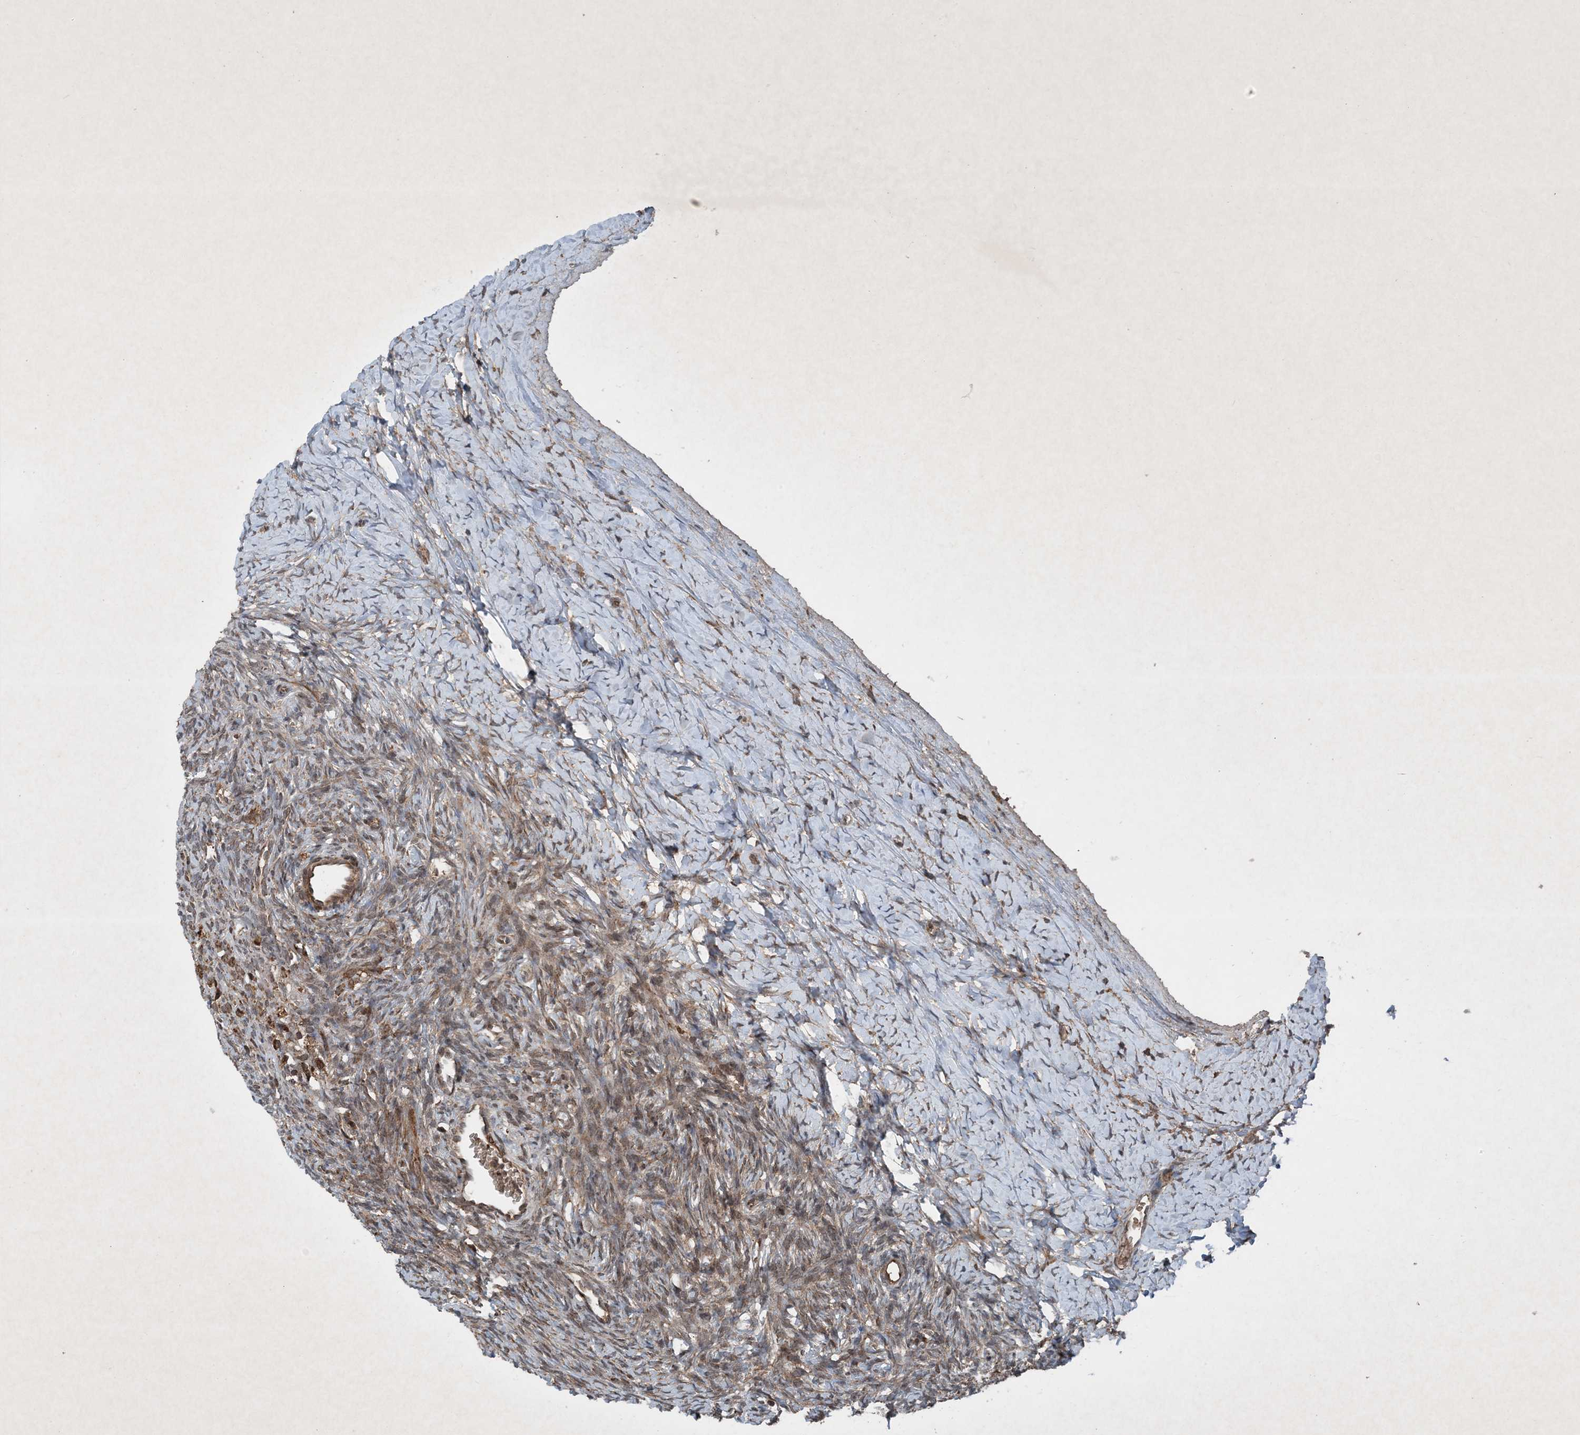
{"staining": {"intensity": "weak", "quantity": "25%-75%", "location": "cytoplasmic/membranous"}, "tissue": "ovary", "cell_type": "Ovarian stroma cells", "image_type": "normal", "snomed": [{"axis": "morphology", "description": "Normal tissue, NOS"}, {"axis": "morphology", "description": "Developmental malformation"}, {"axis": "topography", "description": "Ovary"}], "caption": "An immunohistochemistry (IHC) micrograph of unremarkable tissue is shown. Protein staining in brown labels weak cytoplasmic/membranous positivity in ovary within ovarian stroma cells. Immunohistochemistry (ihc) stains the protein in brown and the nuclei are stained blue.", "gene": "GNG5", "patient": {"sex": "female", "age": 39}}